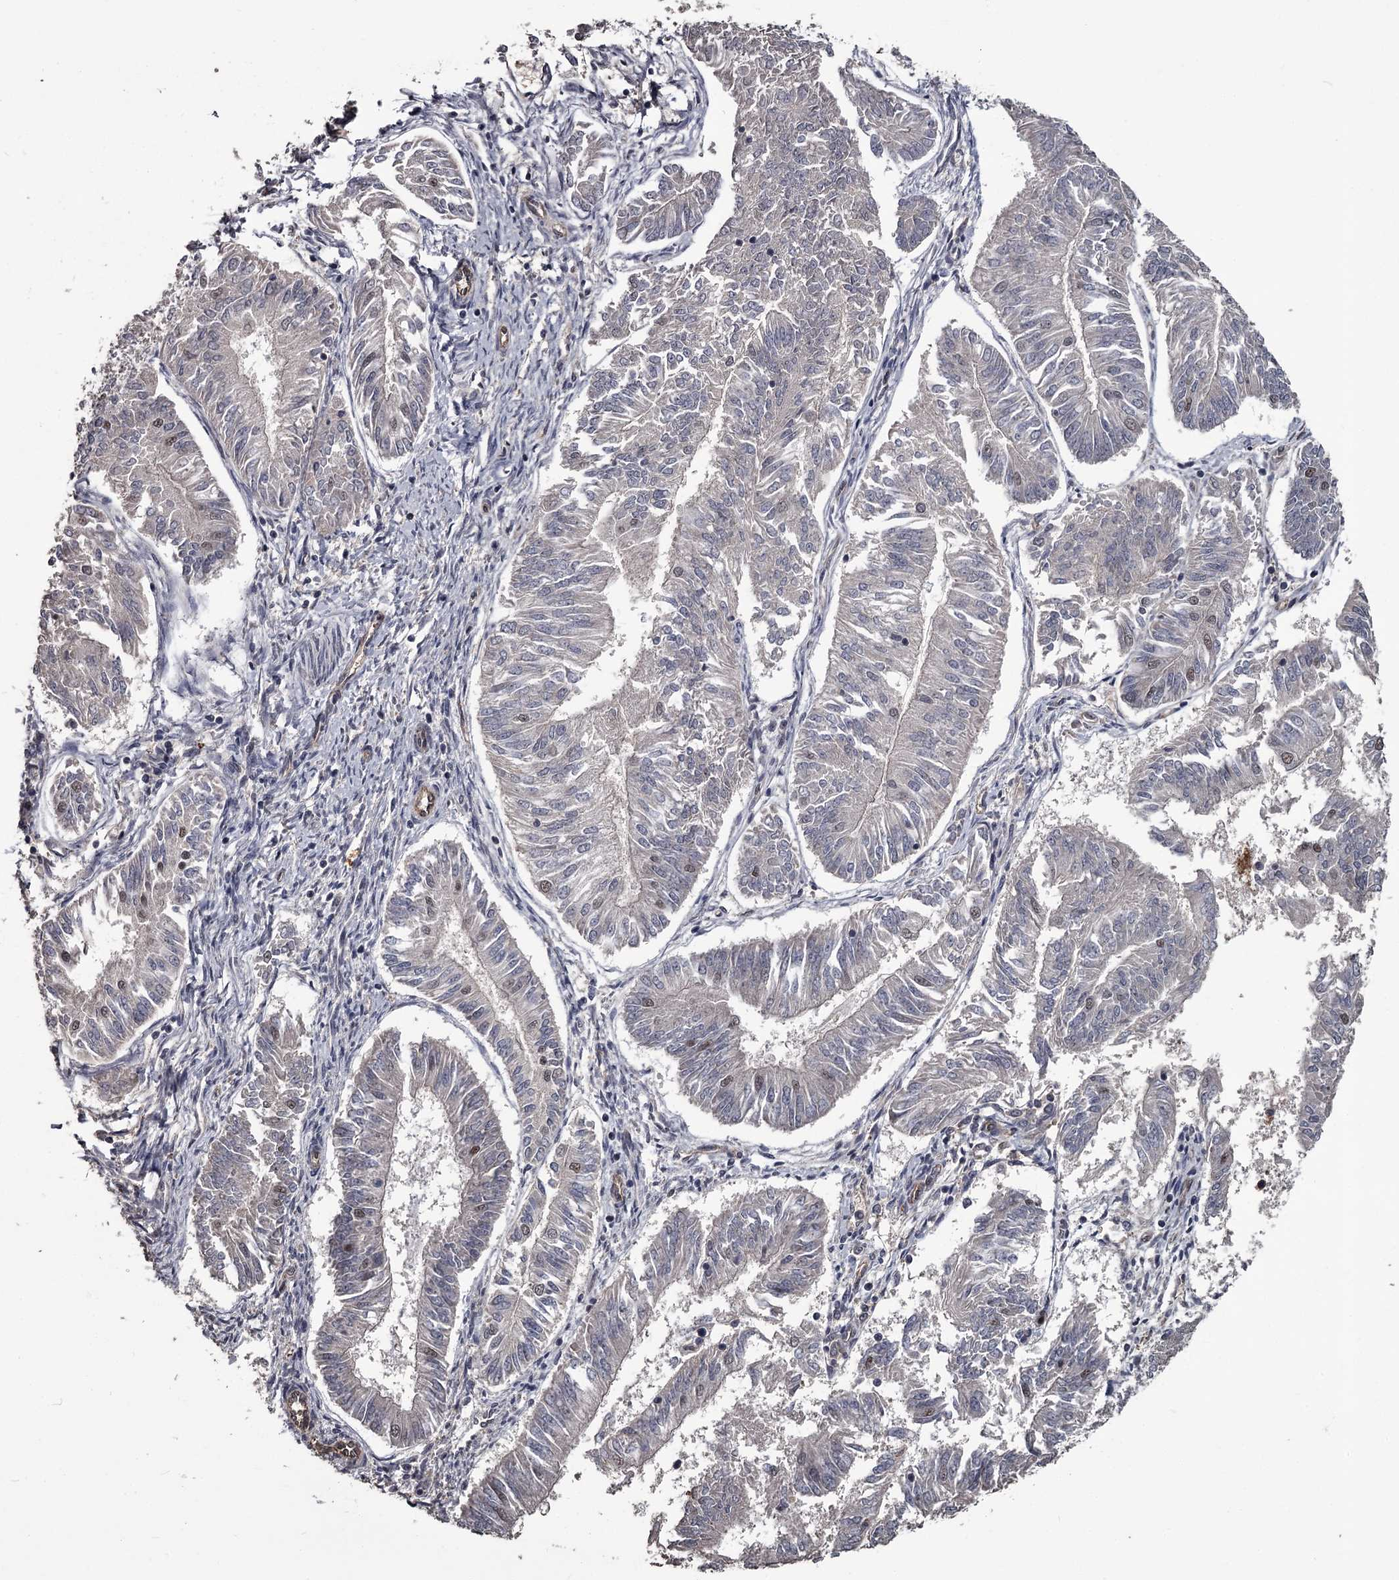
{"staining": {"intensity": "negative", "quantity": "none", "location": "none"}, "tissue": "endometrial cancer", "cell_type": "Tumor cells", "image_type": "cancer", "snomed": [{"axis": "morphology", "description": "Adenocarcinoma, NOS"}, {"axis": "topography", "description": "Endometrium"}], "caption": "Immunohistochemistry of human adenocarcinoma (endometrial) displays no staining in tumor cells. (DAB (3,3'-diaminobenzidine) immunohistochemistry (IHC) with hematoxylin counter stain).", "gene": "PRPF40B", "patient": {"sex": "female", "age": 58}}